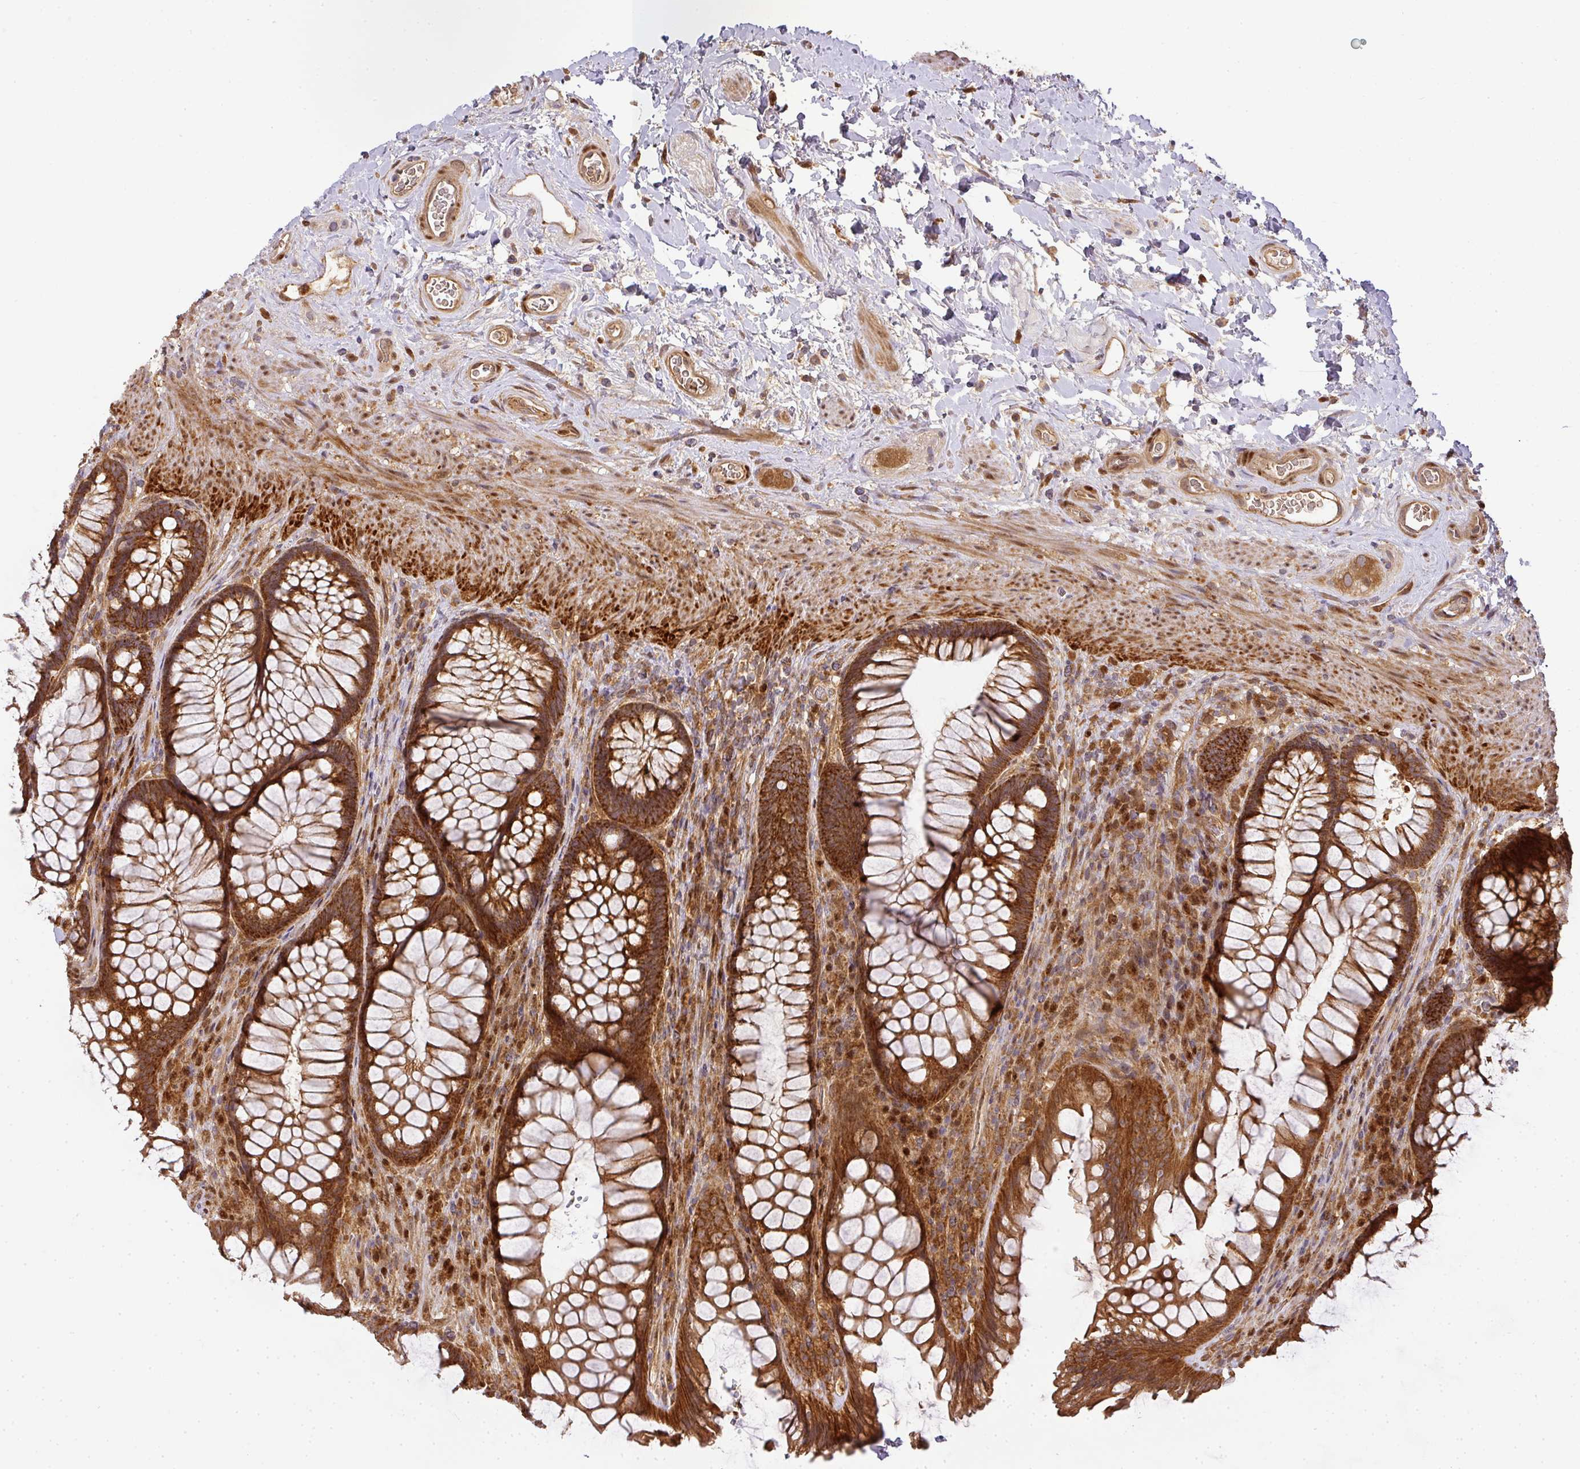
{"staining": {"intensity": "strong", "quantity": ">75%", "location": "cytoplasmic/membranous"}, "tissue": "rectum", "cell_type": "Glandular cells", "image_type": "normal", "snomed": [{"axis": "morphology", "description": "Normal tissue, NOS"}, {"axis": "topography", "description": "Rectum"}], "caption": "The image demonstrates a brown stain indicating the presence of a protein in the cytoplasmic/membranous of glandular cells in rectum. (brown staining indicates protein expression, while blue staining denotes nuclei).", "gene": "MALSU1", "patient": {"sex": "male", "age": 53}}